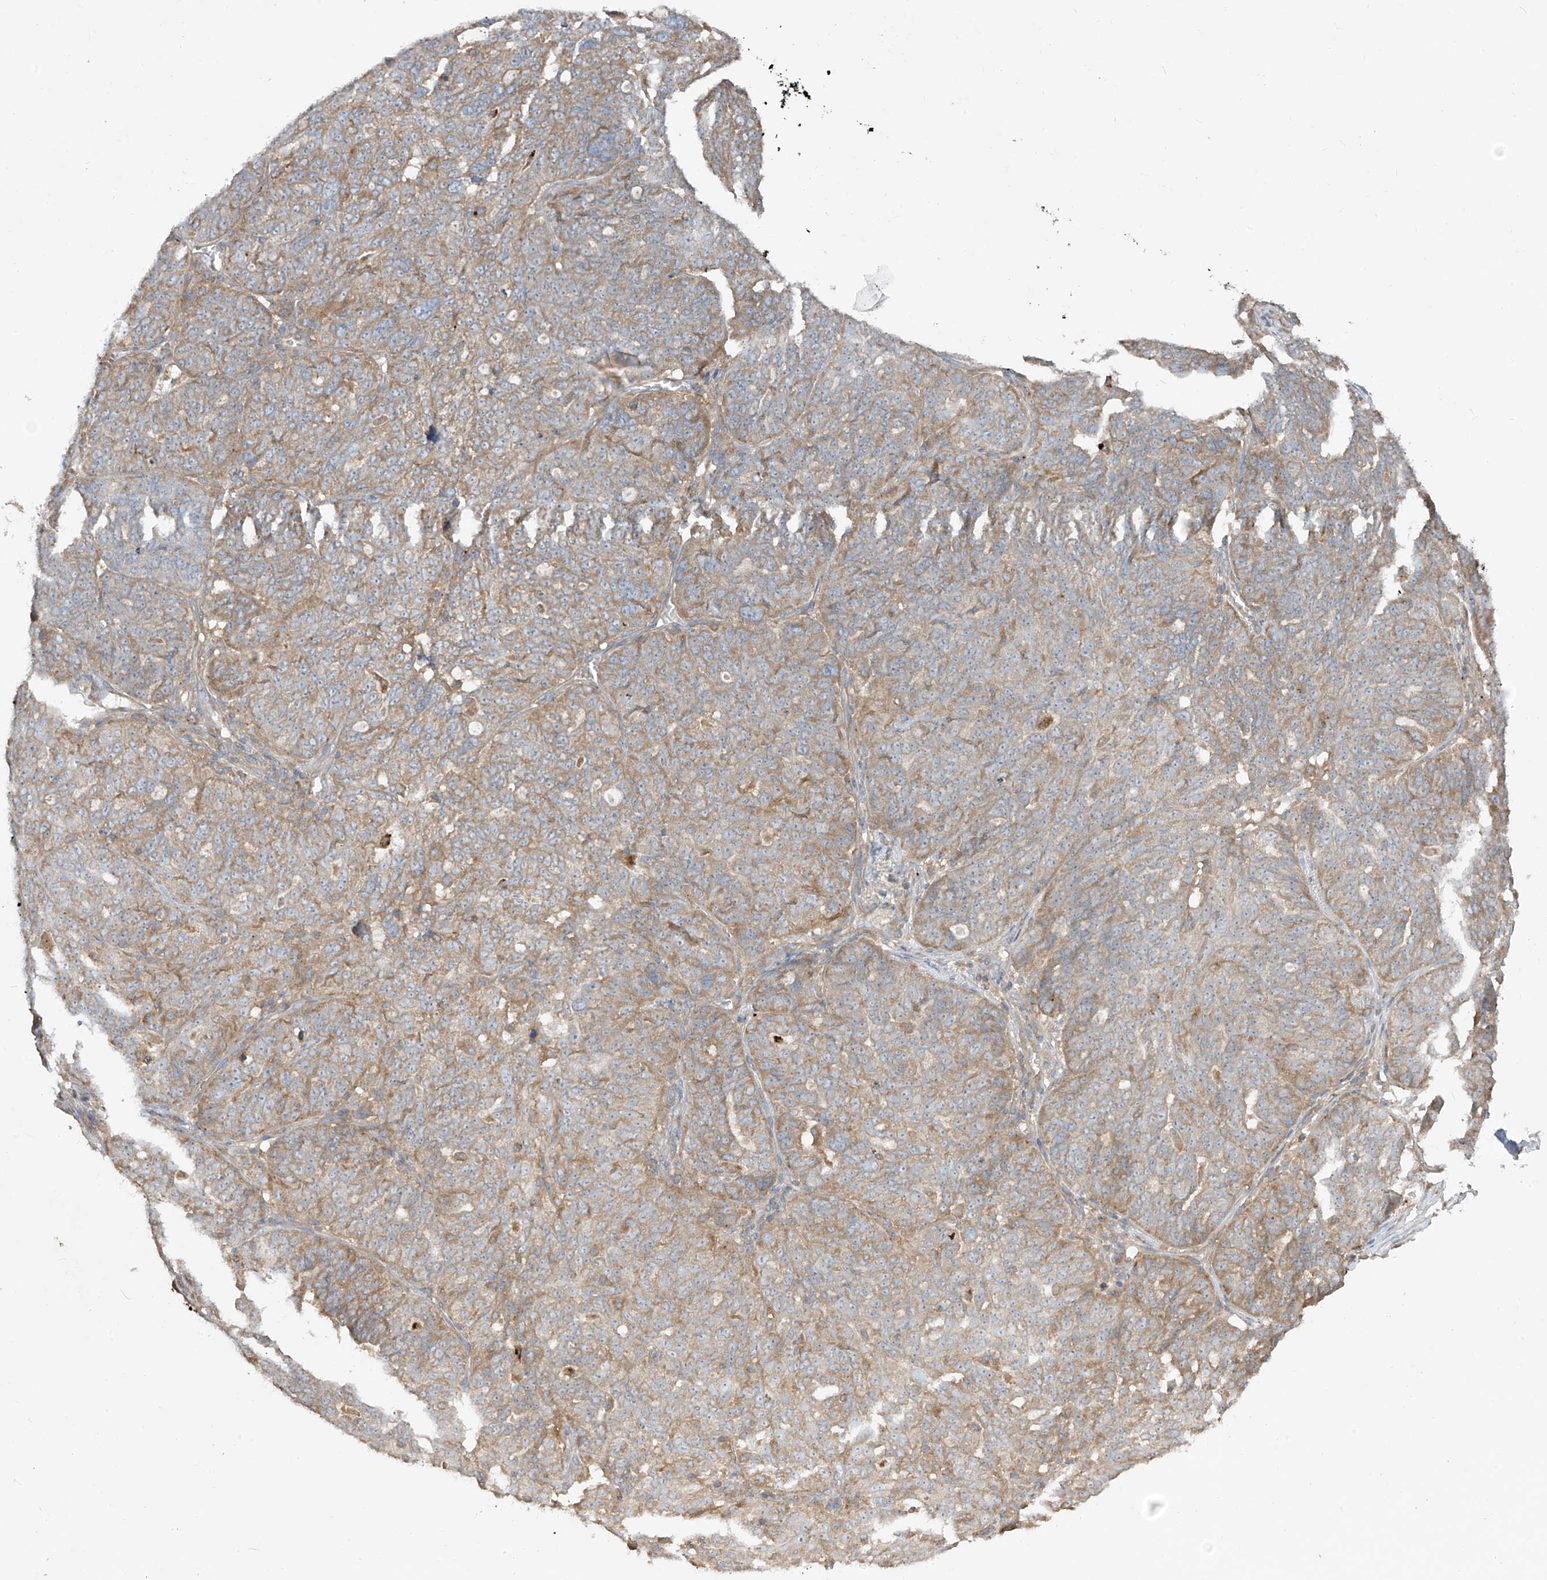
{"staining": {"intensity": "weak", "quantity": "25%-75%", "location": "cytoplasmic/membranous"}, "tissue": "ovarian cancer", "cell_type": "Tumor cells", "image_type": "cancer", "snomed": [{"axis": "morphology", "description": "Cystadenocarcinoma, serous, NOS"}, {"axis": "topography", "description": "Ovary"}], "caption": "A brown stain labels weak cytoplasmic/membranous positivity of a protein in human ovarian serous cystadenocarcinoma tumor cells. (IHC, brightfield microscopy, high magnification).", "gene": "LDAH", "patient": {"sex": "female", "age": 59}}